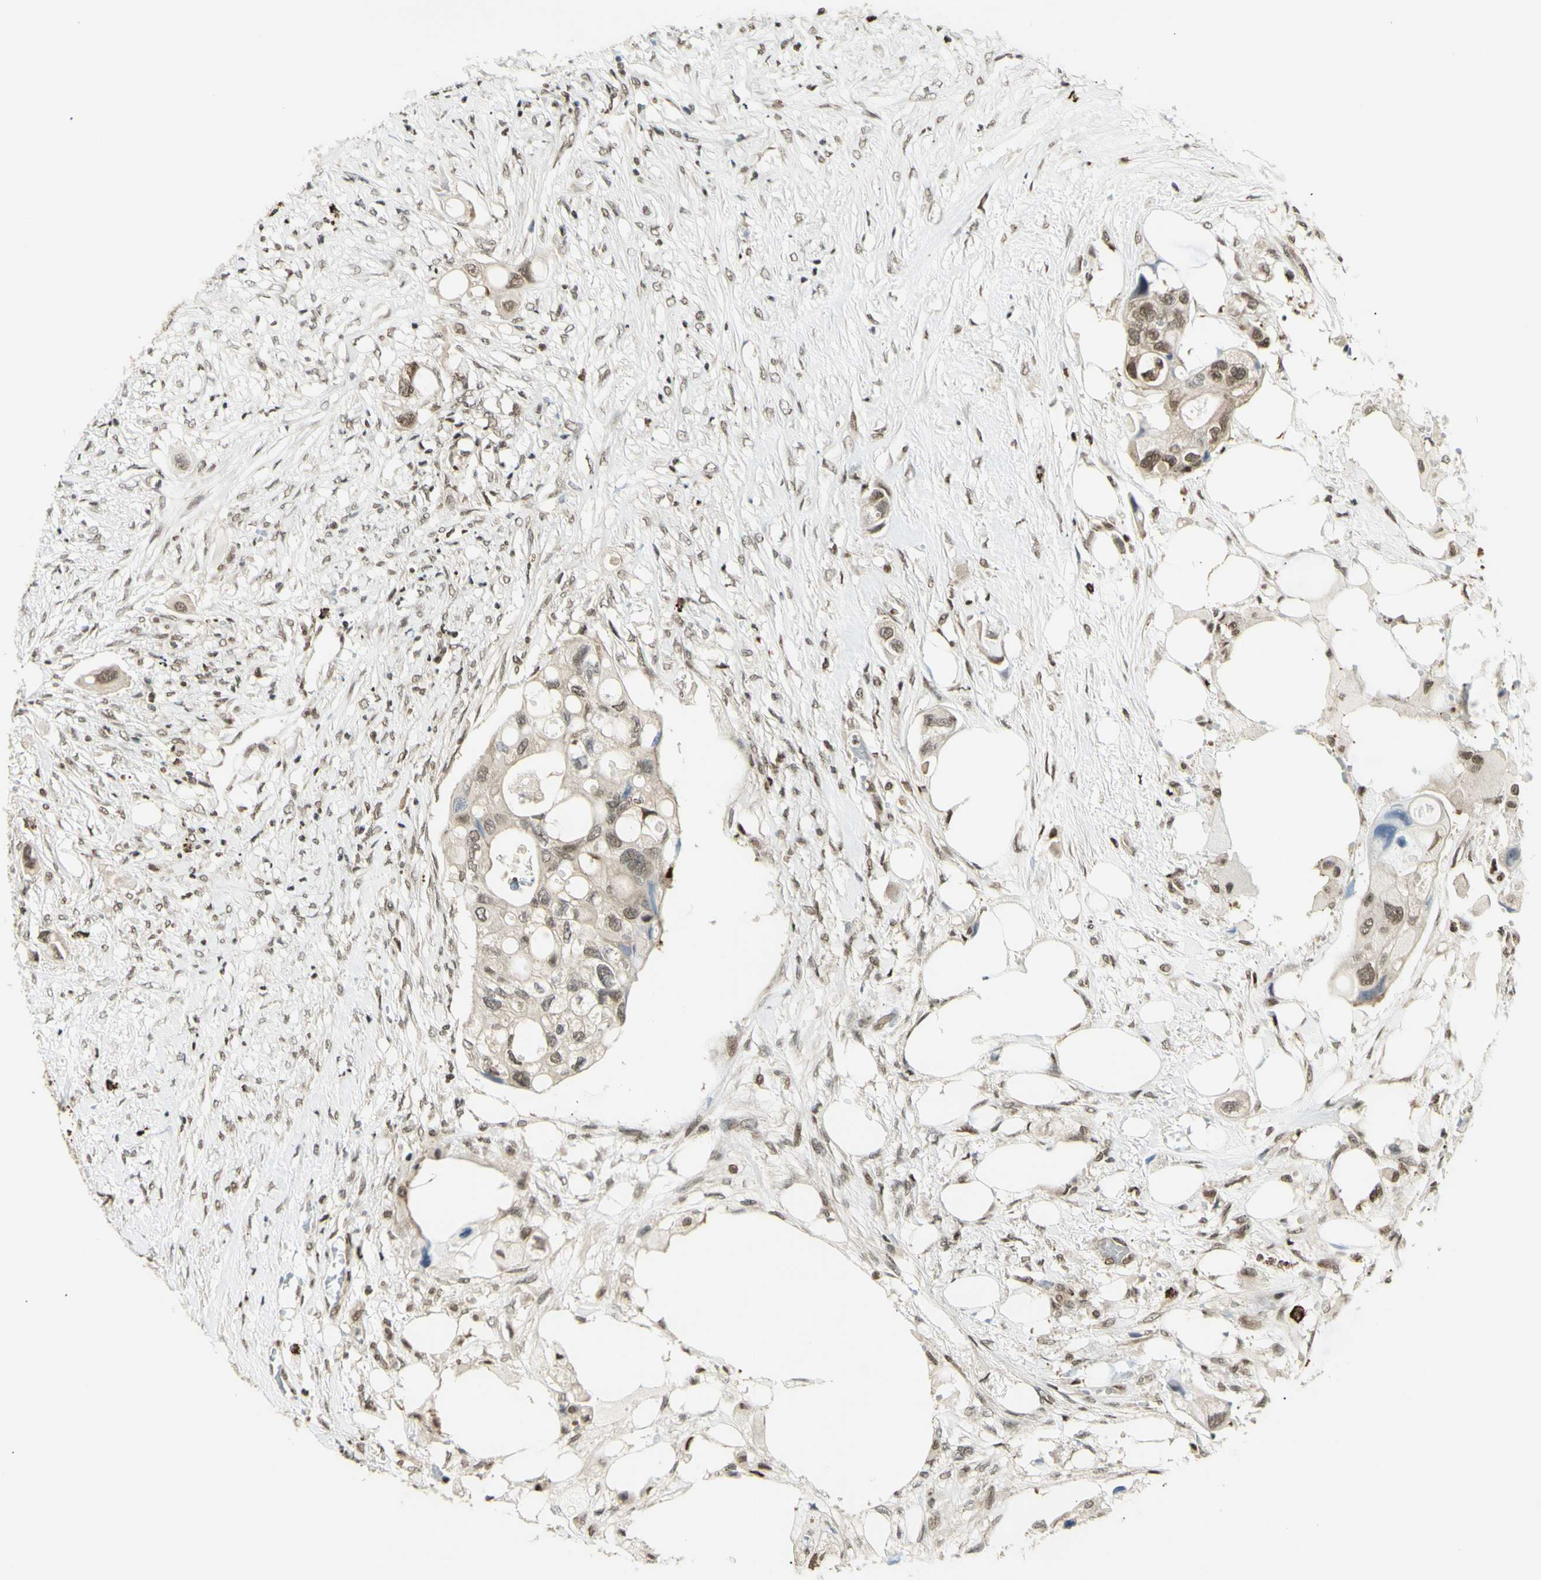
{"staining": {"intensity": "weak", "quantity": ">75%", "location": "nuclear"}, "tissue": "colorectal cancer", "cell_type": "Tumor cells", "image_type": "cancer", "snomed": [{"axis": "morphology", "description": "Adenocarcinoma, NOS"}, {"axis": "topography", "description": "Colon"}], "caption": "Colorectal cancer (adenocarcinoma) stained with IHC shows weak nuclear expression in about >75% of tumor cells. (DAB IHC, brown staining for protein, blue staining for nuclei).", "gene": "ZMYM6", "patient": {"sex": "female", "age": 57}}